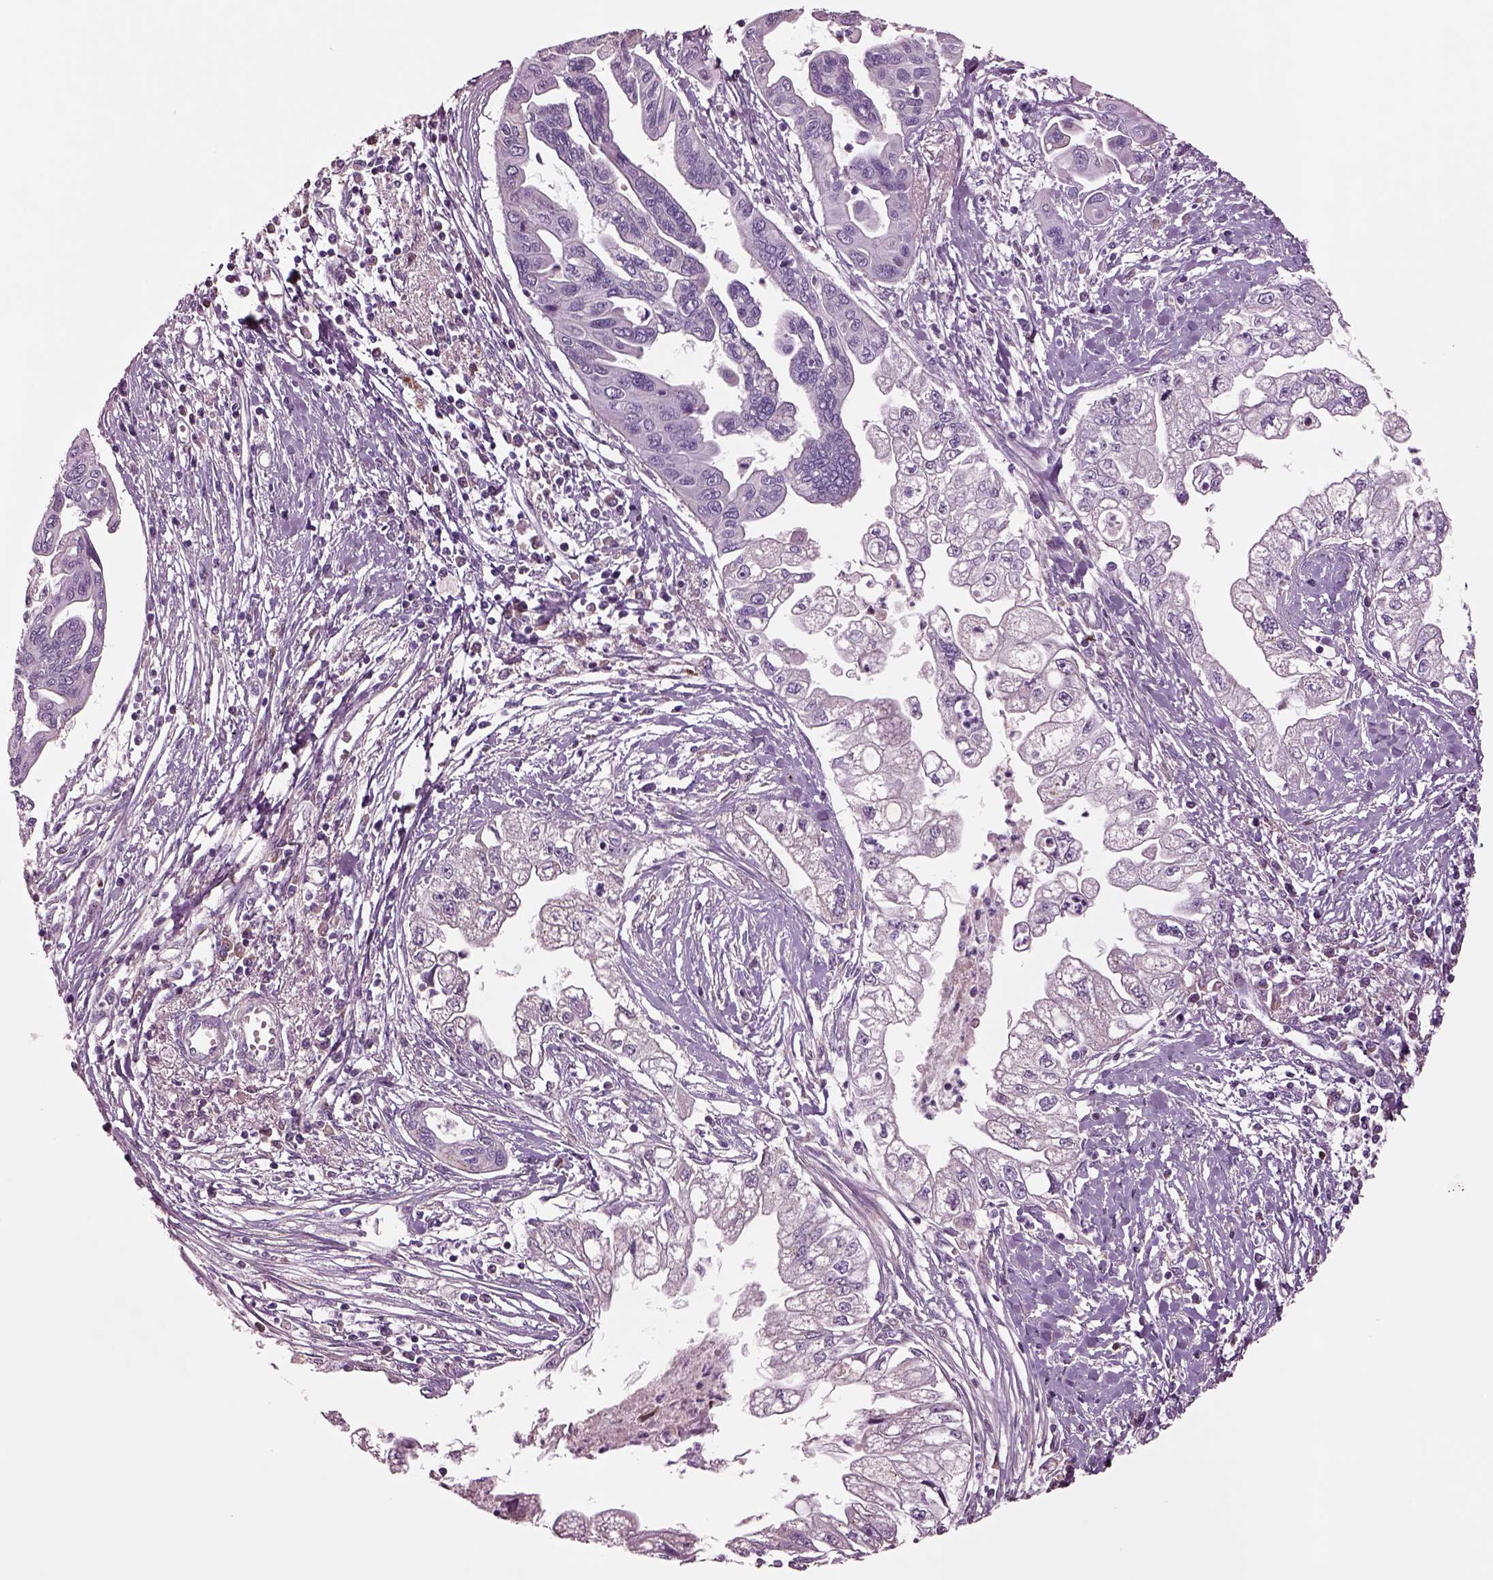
{"staining": {"intensity": "negative", "quantity": "none", "location": "none"}, "tissue": "pancreatic cancer", "cell_type": "Tumor cells", "image_type": "cancer", "snomed": [{"axis": "morphology", "description": "Adenocarcinoma, NOS"}, {"axis": "topography", "description": "Pancreas"}], "caption": "A high-resolution photomicrograph shows IHC staining of pancreatic cancer, which displays no significant positivity in tumor cells.", "gene": "HTR1B", "patient": {"sex": "male", "age": 70}}